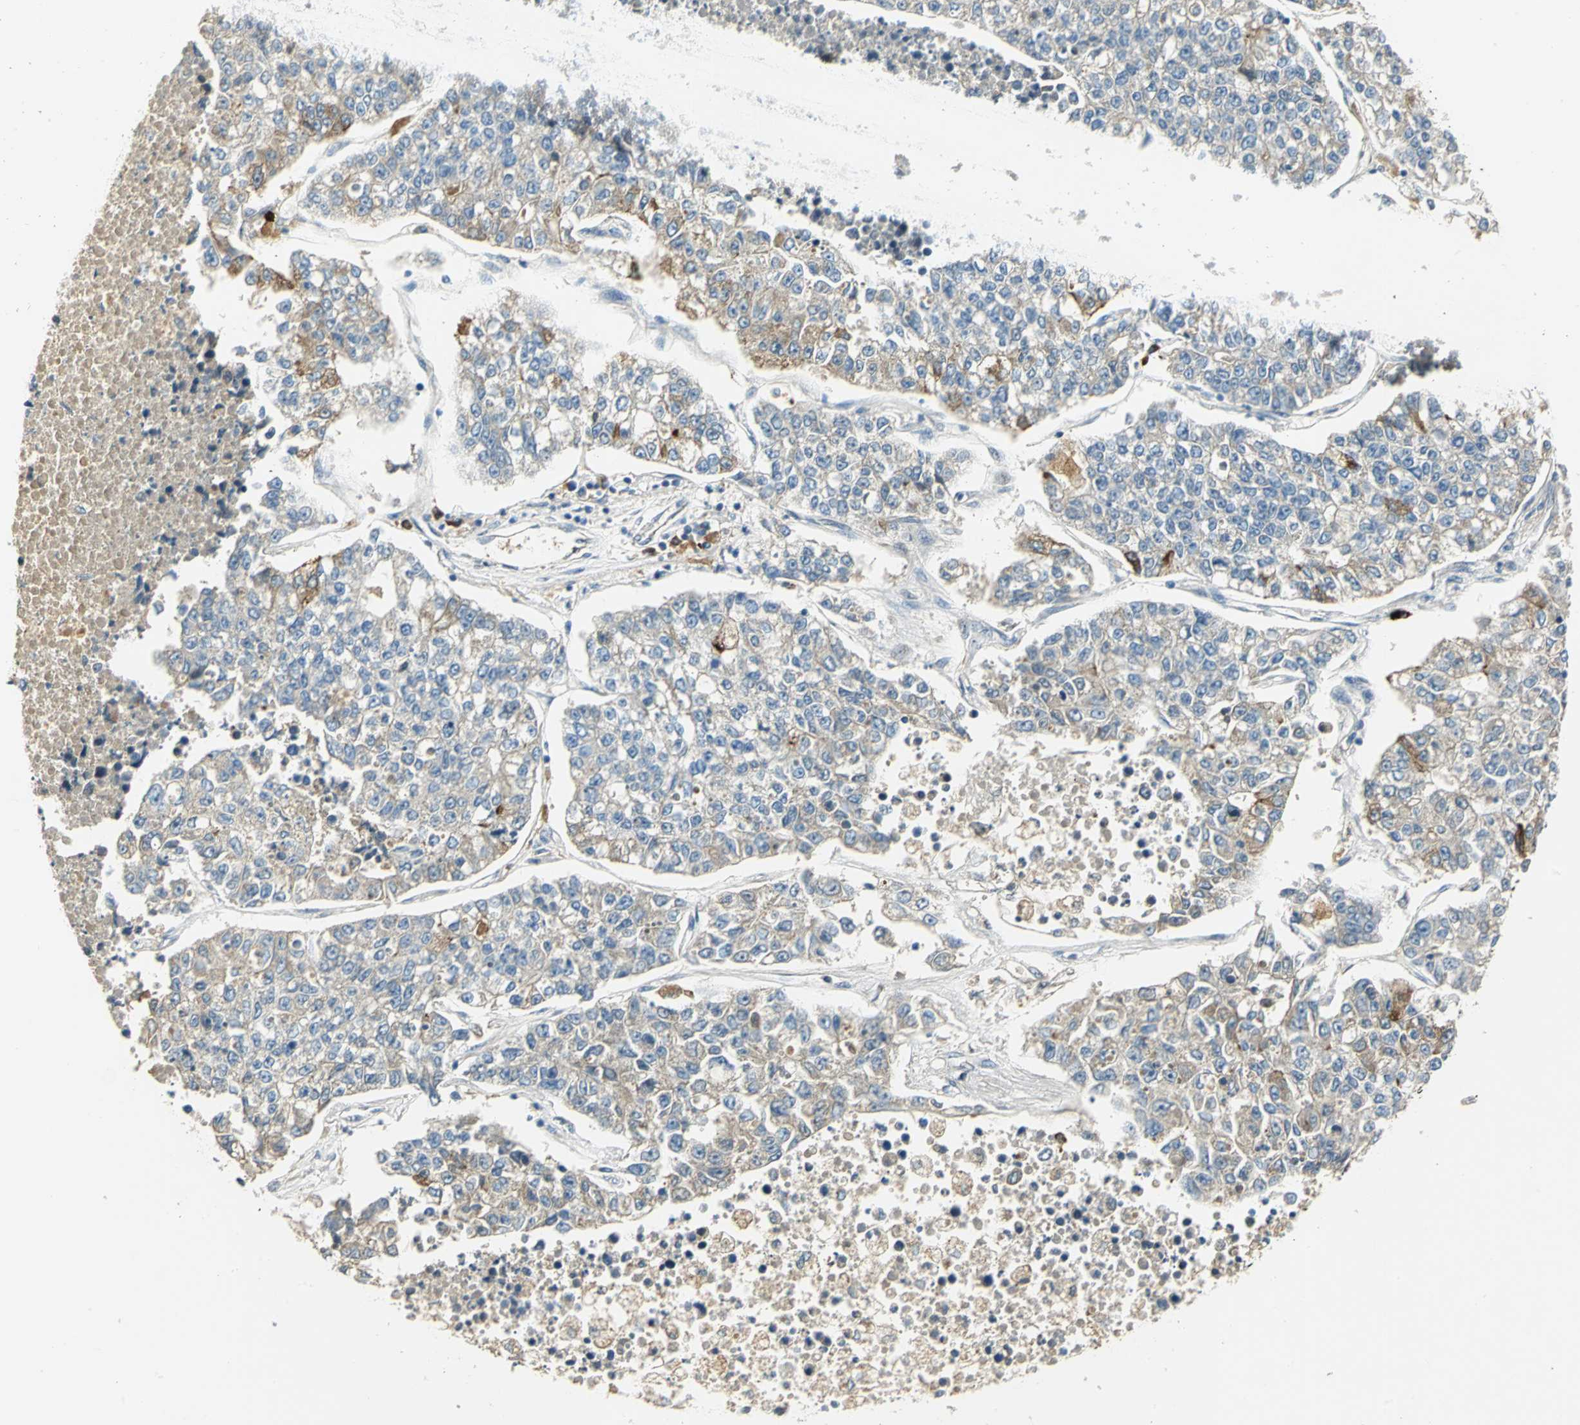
{"staining": {"intensity": "weak", "quantity": "<25%", "location": "cytoplasmic/membranous"}, "tissue": "lung cancer", "cell_type": "Tumor cells", "image_type": "cancer", "snomed": [{"axis": "morphology", "description": "Adenocarcinoma, NOS"}, {"axis": "topography", "description": "Lung"}], "caption": "This micrograph is of lung cancer stained with IHC to label a protein in brown with the nuclei are counter-stained blue. There is no expression in tumor cells. (Immunohistochemistry, brightfield microscopy, high magnification).", "gene": "PROC", "patient": {"sex": "male", "age": 49}}